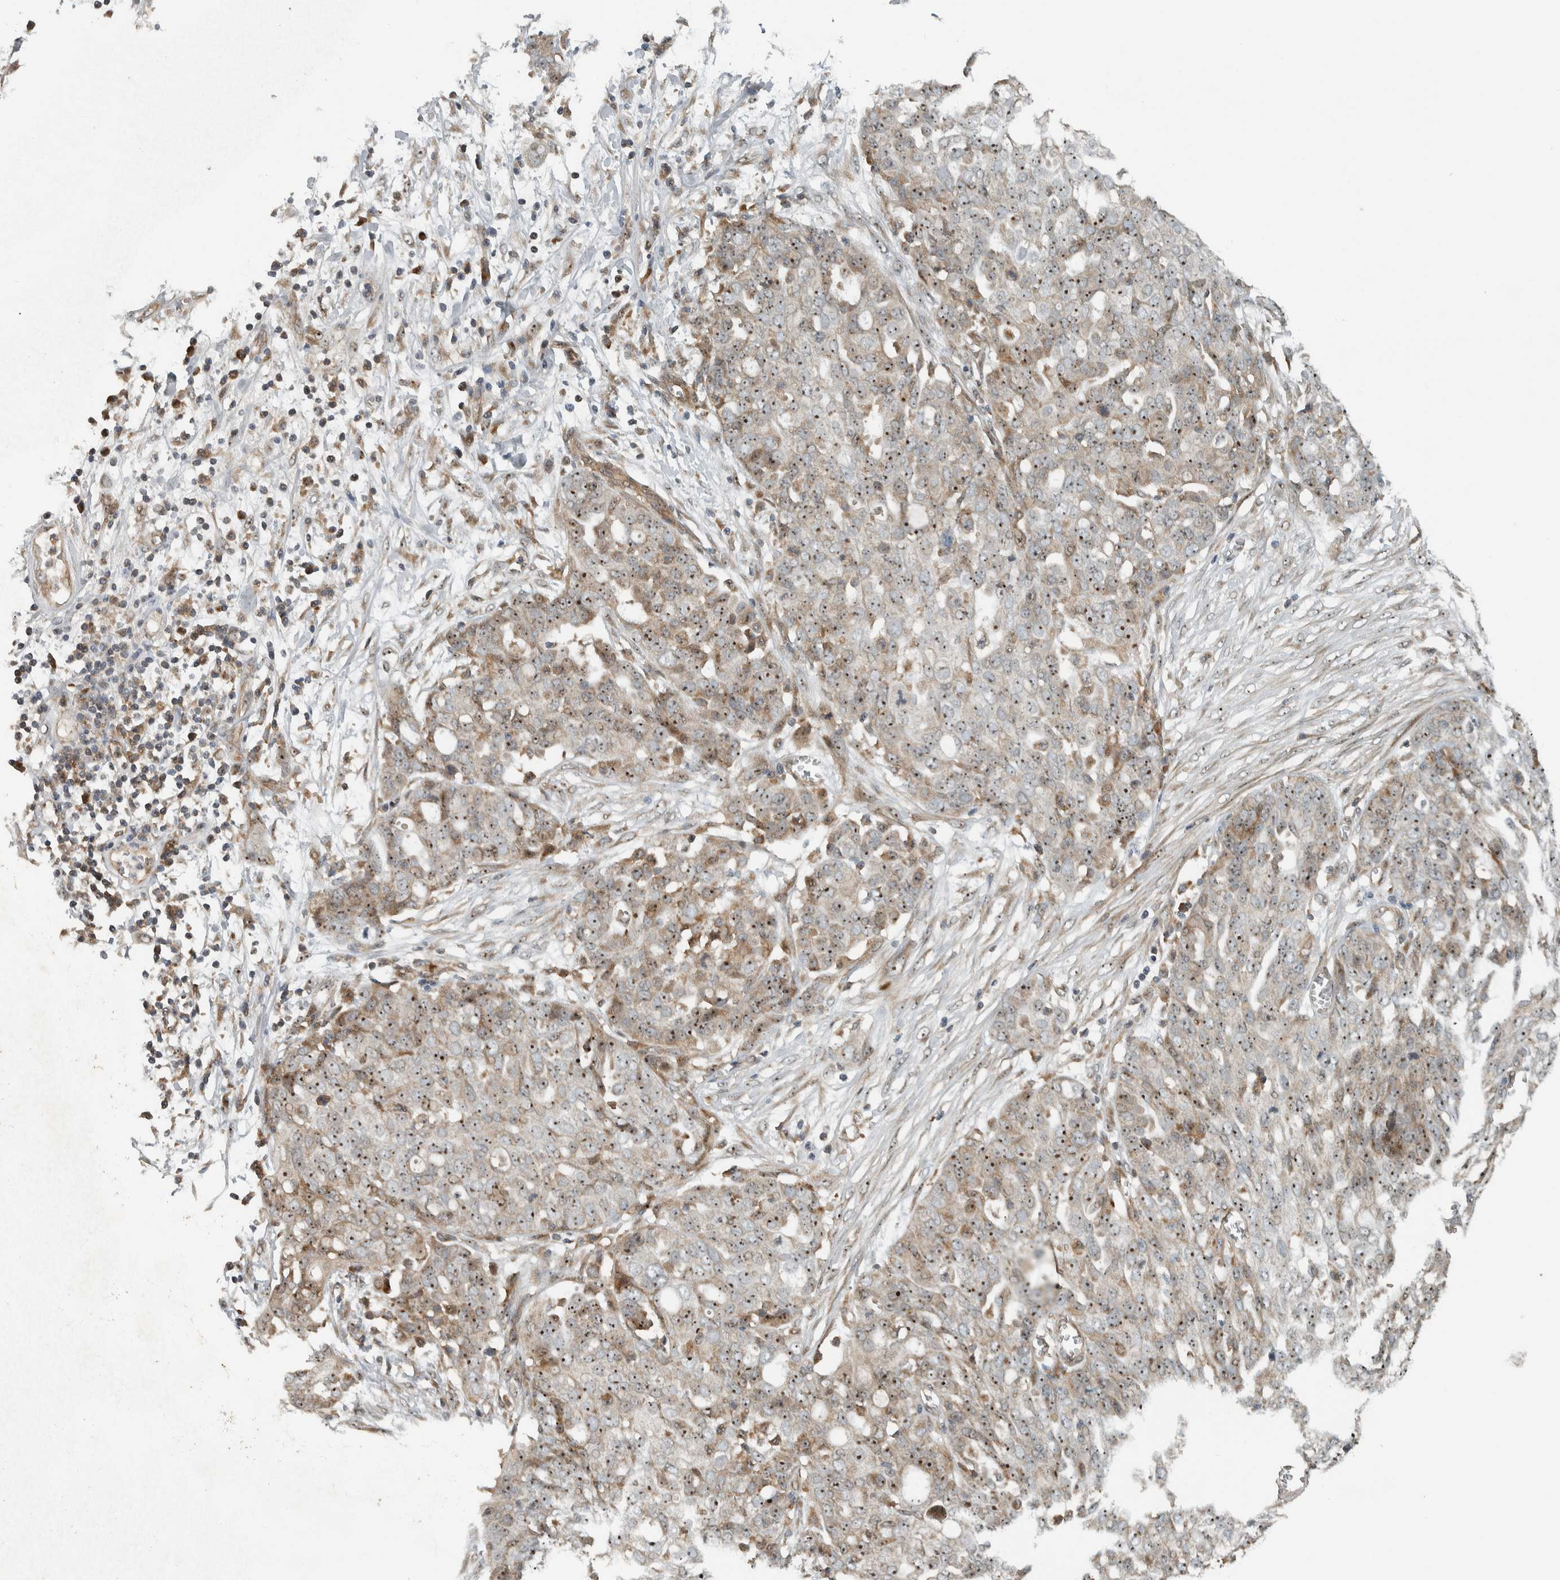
{"staining": {"intensity": "moderate", "quantity": ">75%", "location": "nuclear"}, "tissue": "ovarian cancer", "cell_type": "Tumor cells", "image_type": "cancer", "snomed": [{"axis": "morphology", "description": "Cystadenocarcinoma, serous, NOS"}, {"axis": "topography", "description": "Soft tissue"}, {"axis": "topography", "description": "Ovary"}], "caption": "The immunohistochemical stain highlights moderate nuclear staining in tumor cells of ovarian cancer tissue.", "gene": "XPO5", "patient": {"sex": "female", "age": 57}}